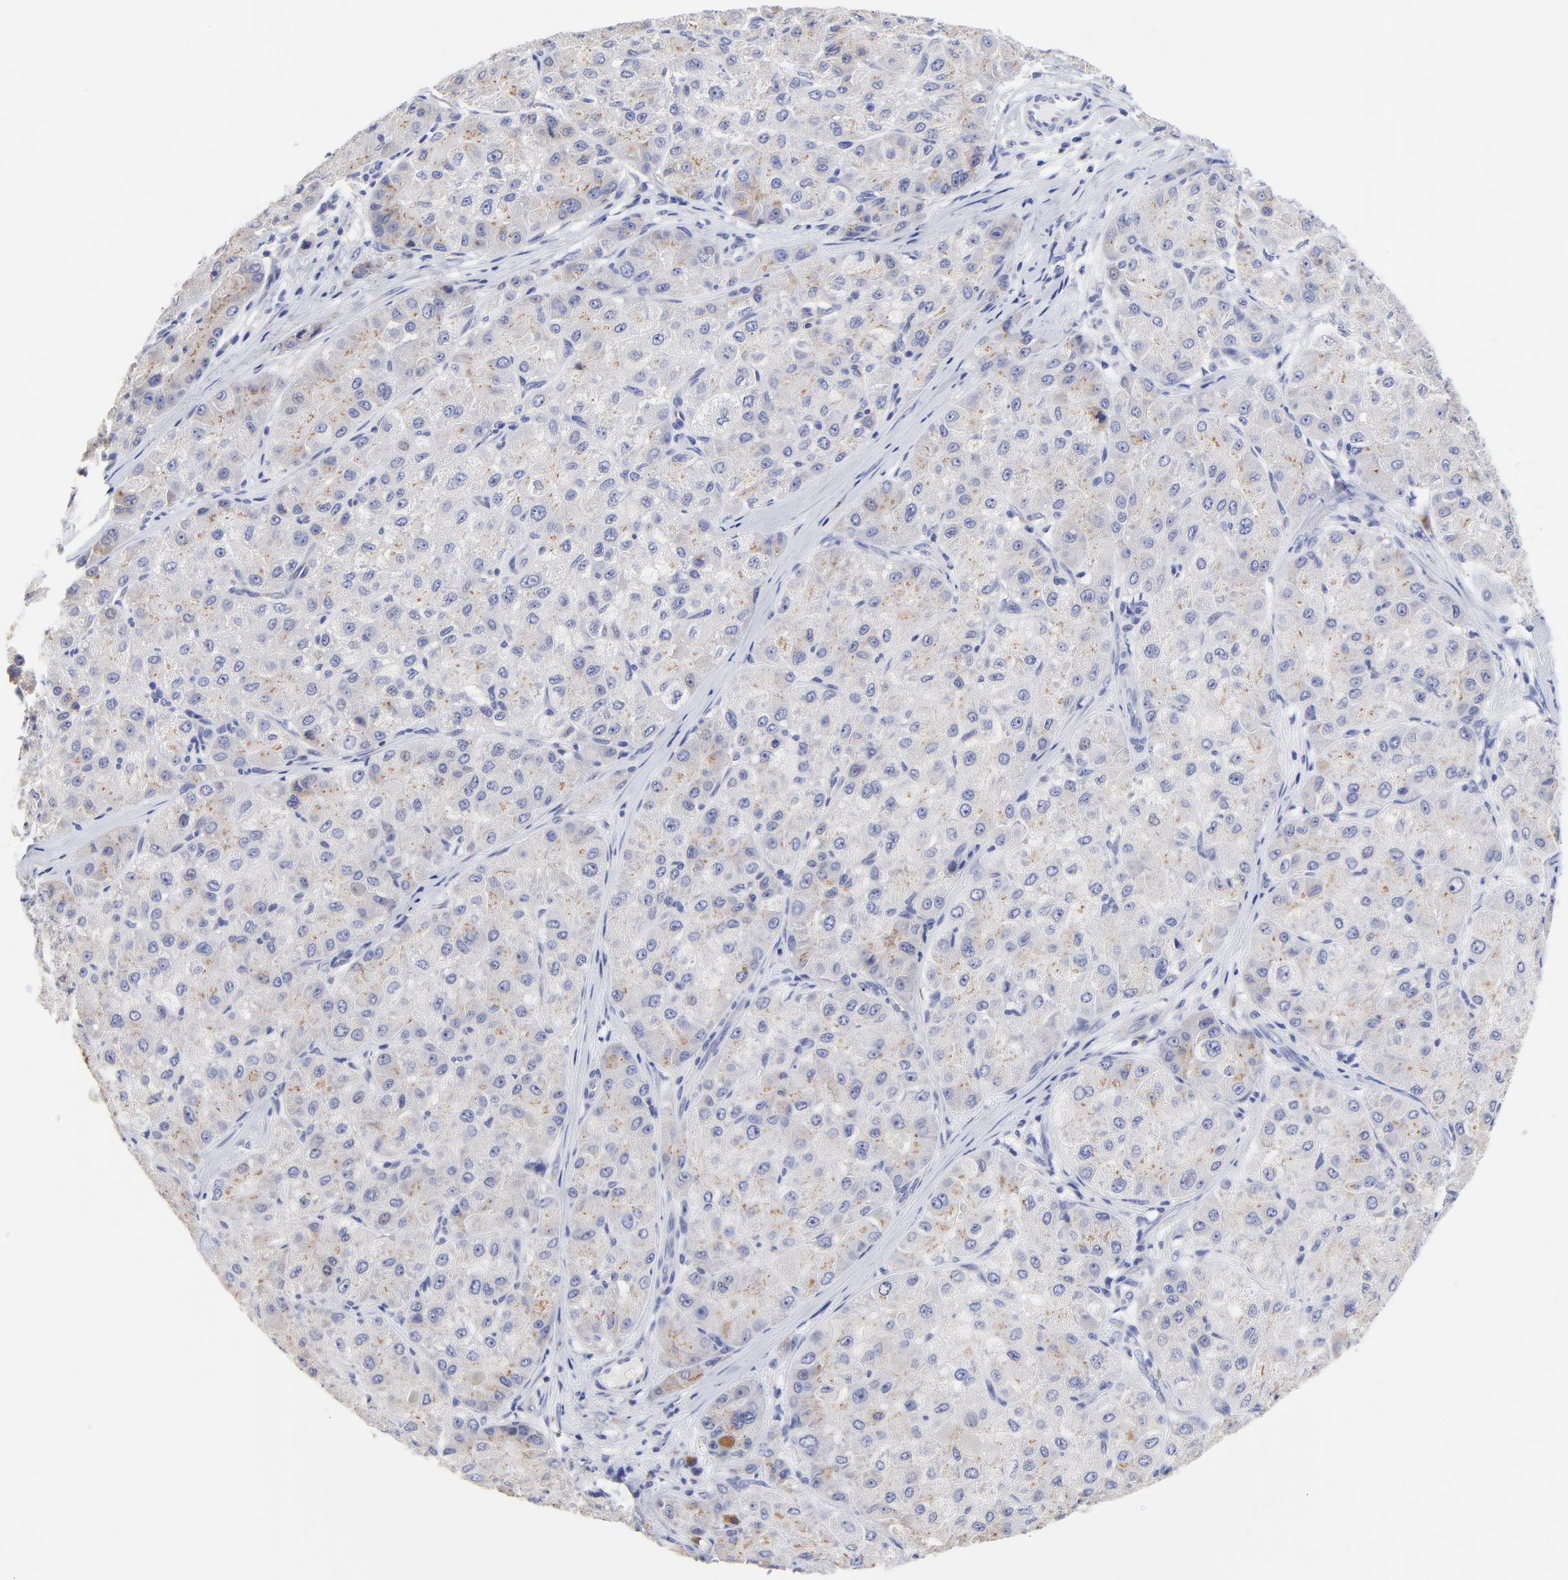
{"staining": {"intensity": "weak", "quantity": "25%-75%", "location": "cytoplasmic/membranous"}, "tissue": "liver cancer", "cell_type": "Tumor cells", "image_type": "cancer", "snomed": [{"axis": "morphology", "description": "Carcinoma, Hepatocellular, NOS"}, {"axis": "topography", "description": "Liver"}], "caption": "Liver hepatocellular carcinoma was stained to show a protein in brown. There is low levels of weak cytoplasmic/membranous expression in approximately 25%-75% of tumor cells.", "gene": "LAX1", "patient": {"sex": "male", "age": 80}}